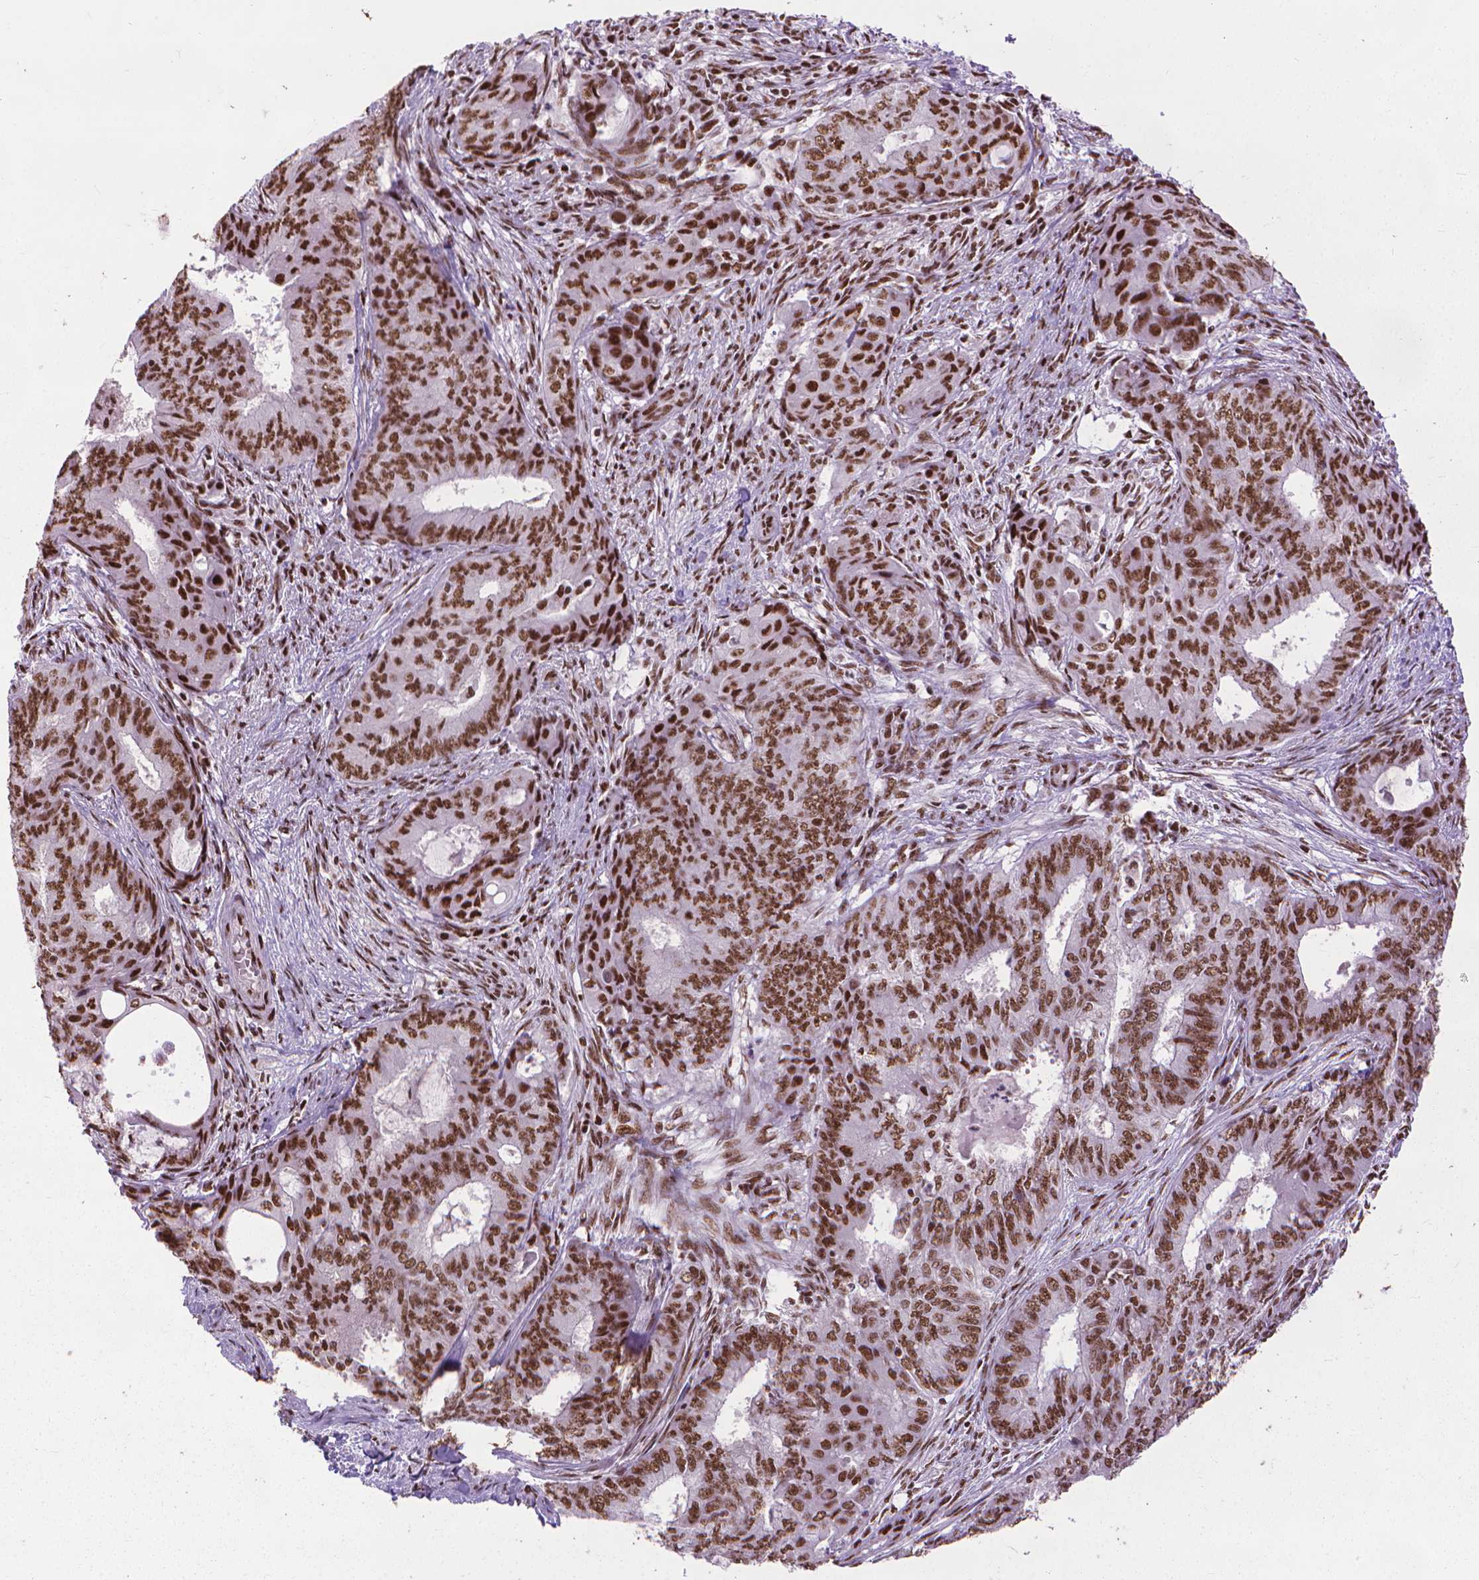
{"staining": {"intensity": "moderate", "quantity": ">75%", "location": "nuclear"}, "tissue": "endometrial cancer", "cell_type": "Tumor cells", "image_type": "cancer", "snomed": [{"axis": "morphology", "description": "Adenocarcinoma, NOS"}, {"axis": "topography", "description": "Endometrium"}], "caption": "Immunohistochemical staining of adenocarcinoma (endometrial) displays medium levels of moderate nuclear protein staining in approximately >75% of tumor cells. Nuclei are stained in blue.", "gene": "AKAP8", "patient": {"sex": "female", "age": 62}}